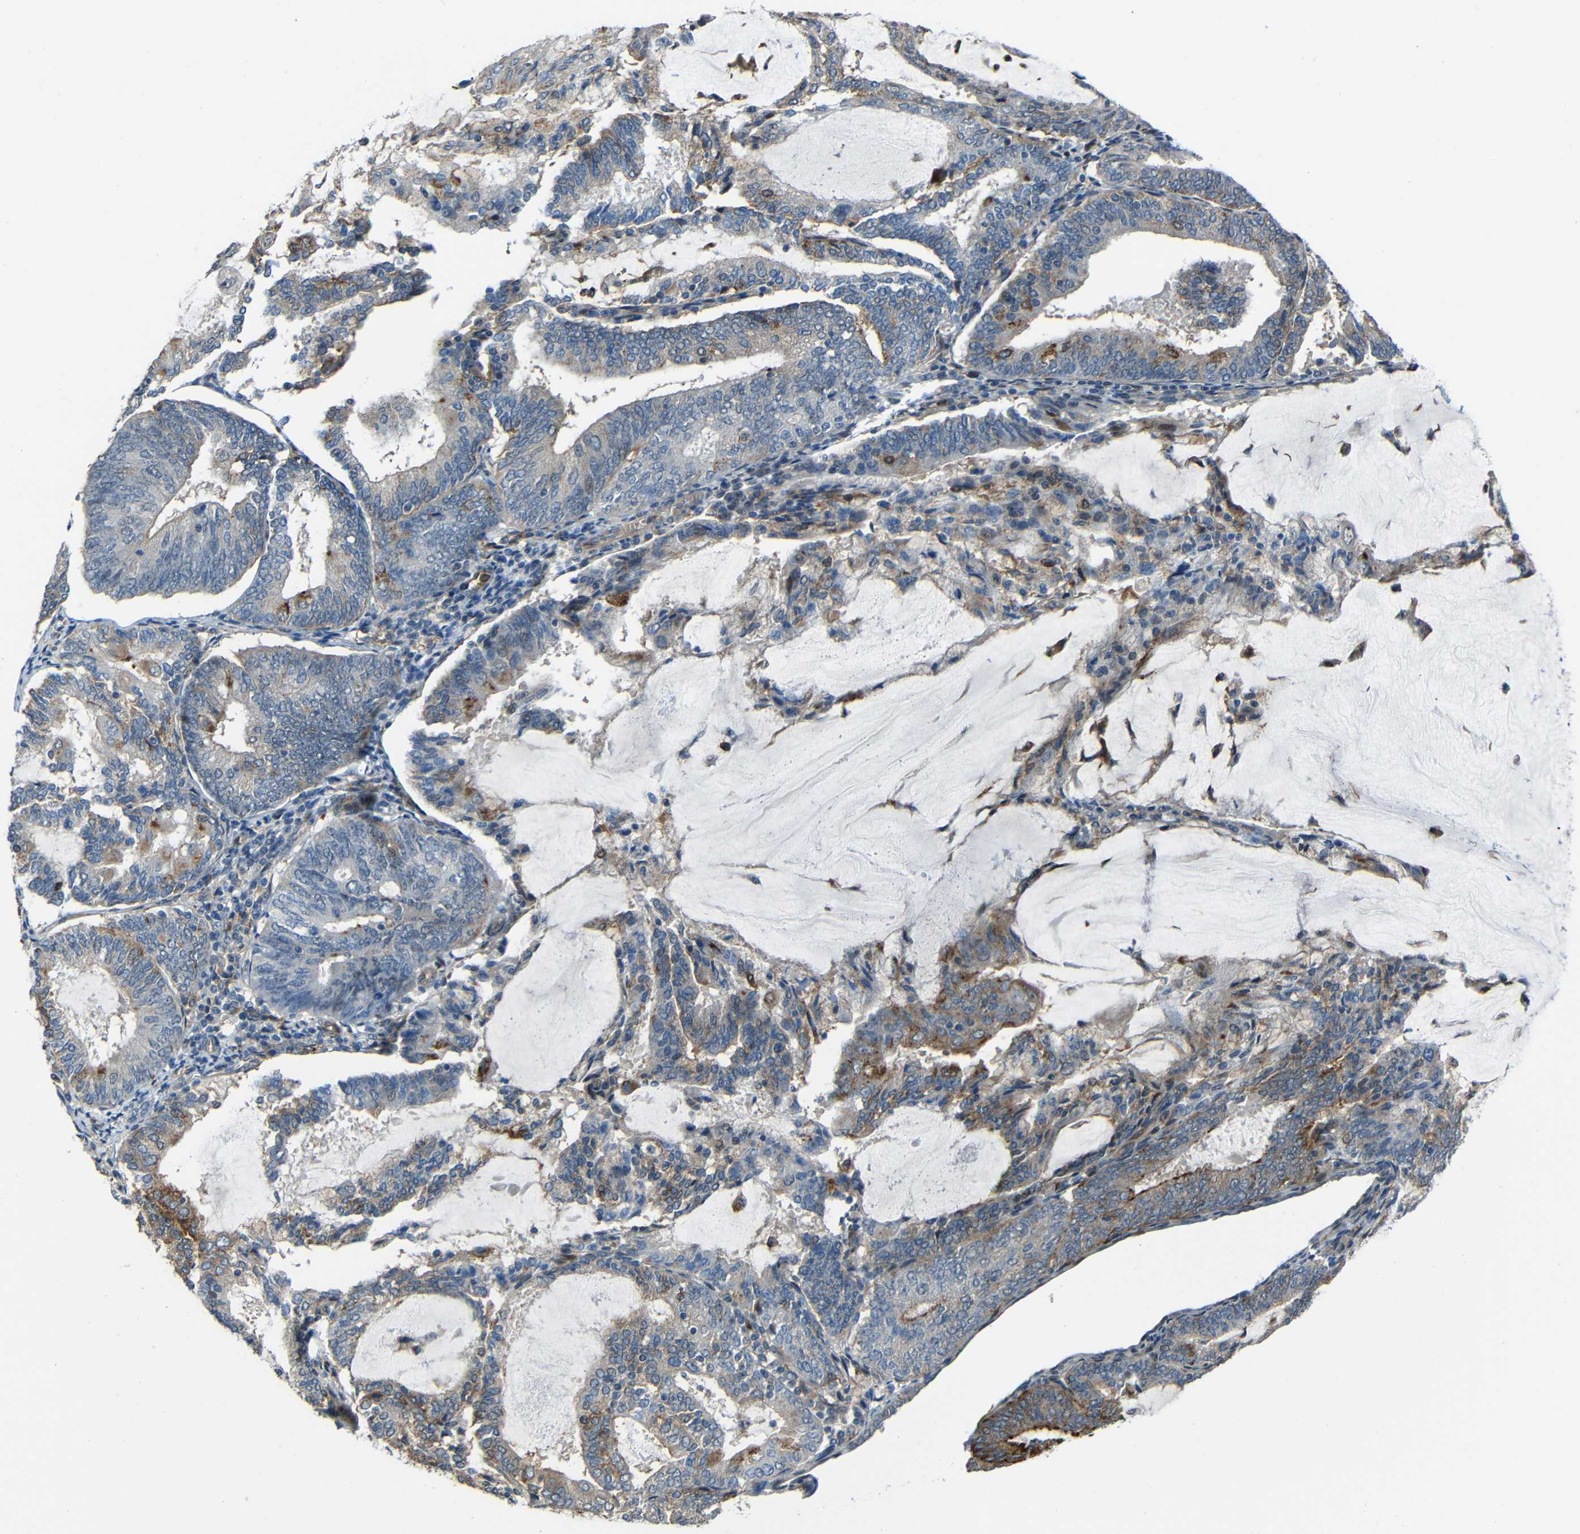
{"staining": {"intensity": "moderate", "quantity": "<25%", "location": "cytoplasmic/membranous"}, "tissue": "endometrial cancer", "cell_type": "Tumor cells", "image_type": "cancer", "snomed": [{"axis": "morphology", "description": "Adenocarcinoma, NOS"}, {"axis": "topography", "description": "Endometrium"}], "caption": "Adenocarcinoma (endometrial) stained with a brown dye exhibits moderate cytoplasmic/membranous positive positivity in about <25% of tumor cells.", "gene": "DNAJC5", "patient": {"sex": "female", "age": 81}}